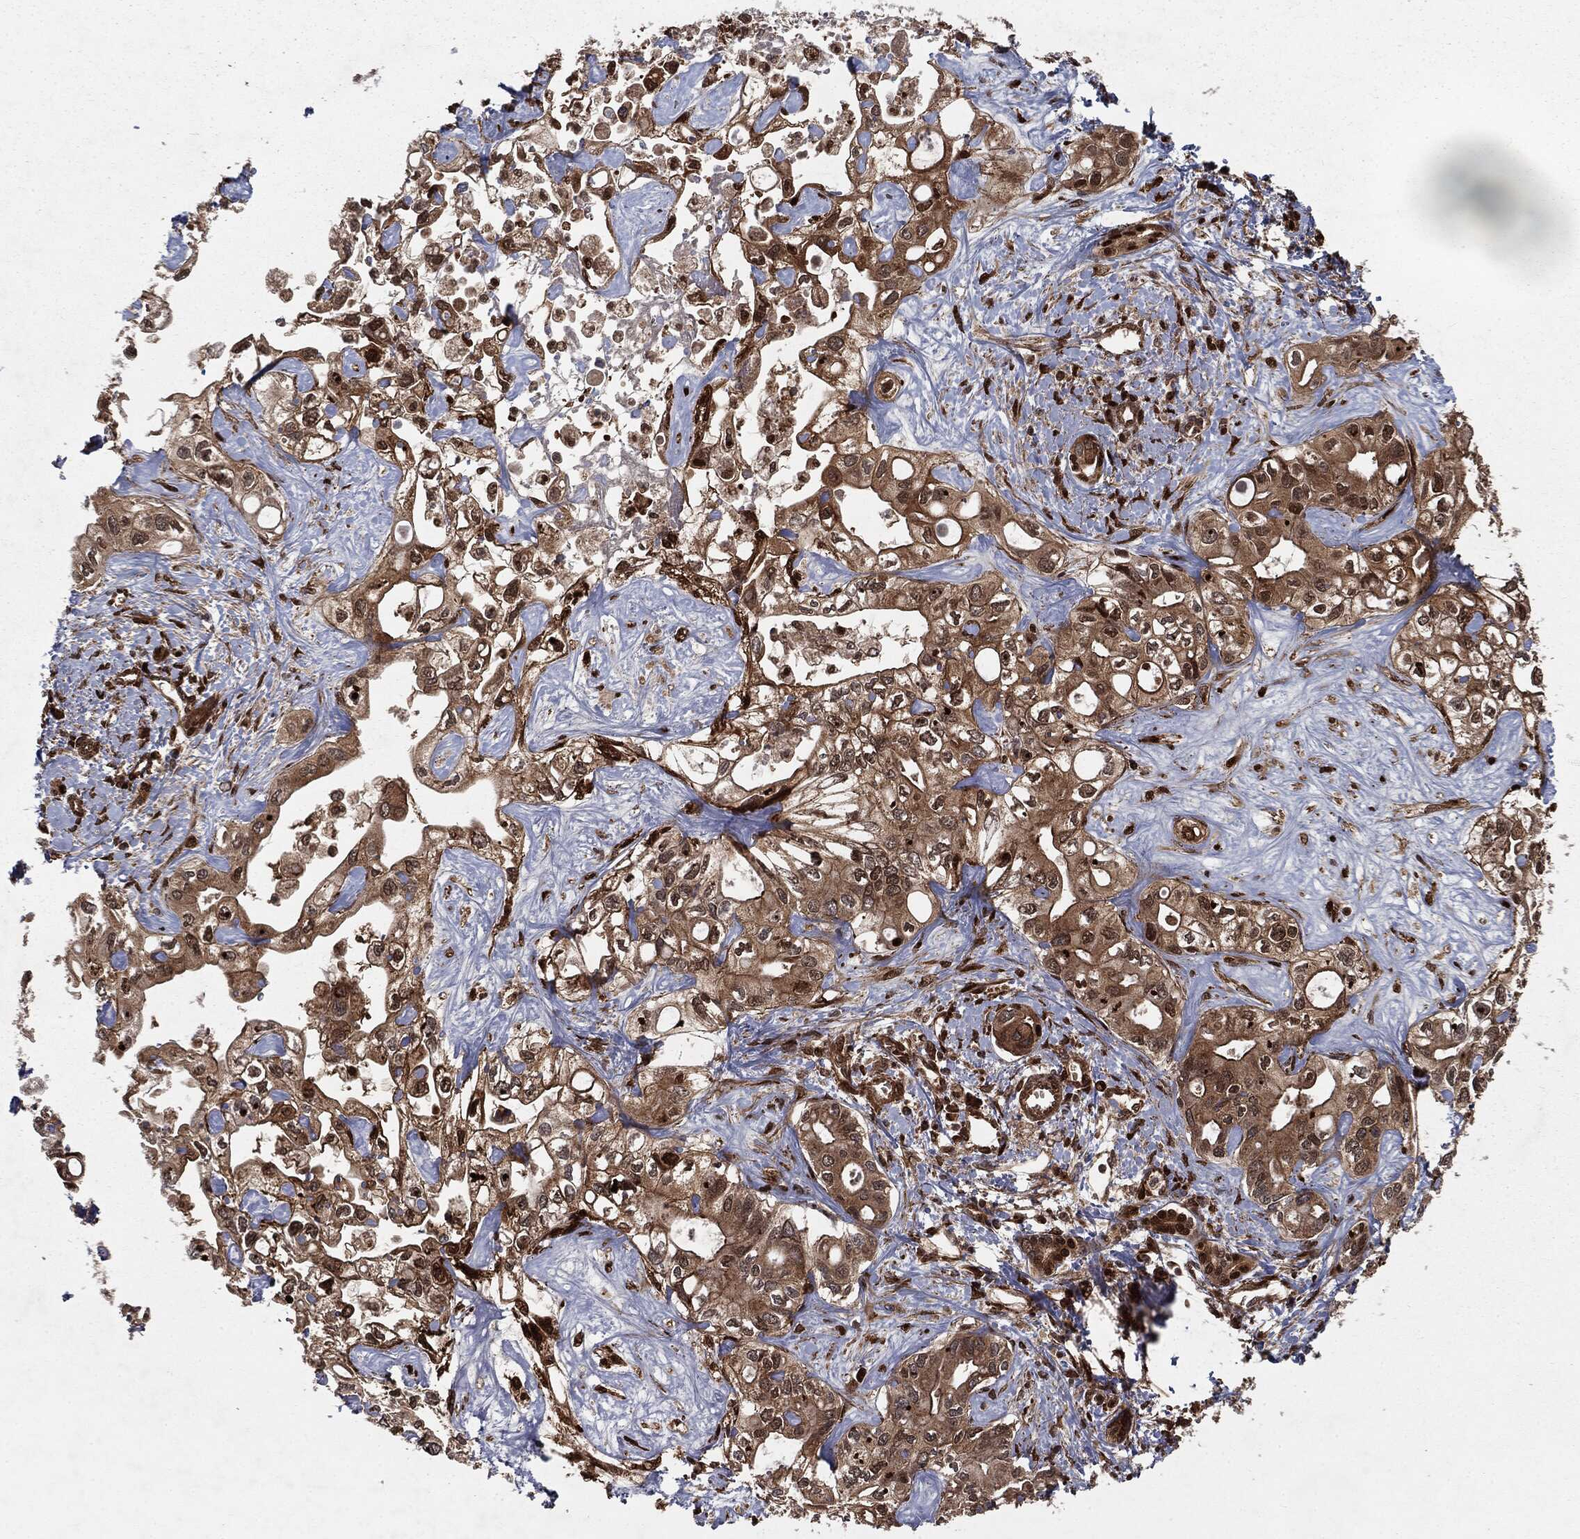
{"staining": {"intensity": "moderate", "quantity": ">75%", "location": "cytoplasmic/membranous,nuclear"}, "tissue": "liver cancer", "cell_type": "Tumor cells", "image_type": "cancer", "snomed": [{"axis": "morphology", "description": "Cholangiocarcinoma"}, {"axis": "topography", "description": "Liver"}], "caption": "DAB (3,3'-diaminobenzidine) immunohistochemical staining of human liver cancer demonstrates moderate cytoplasmic/membranous and nuclear protein positivity in approximately >75% of tumor cells.", "gene": "RANBP9", "patient": {"sex": "female", "age": 64}}